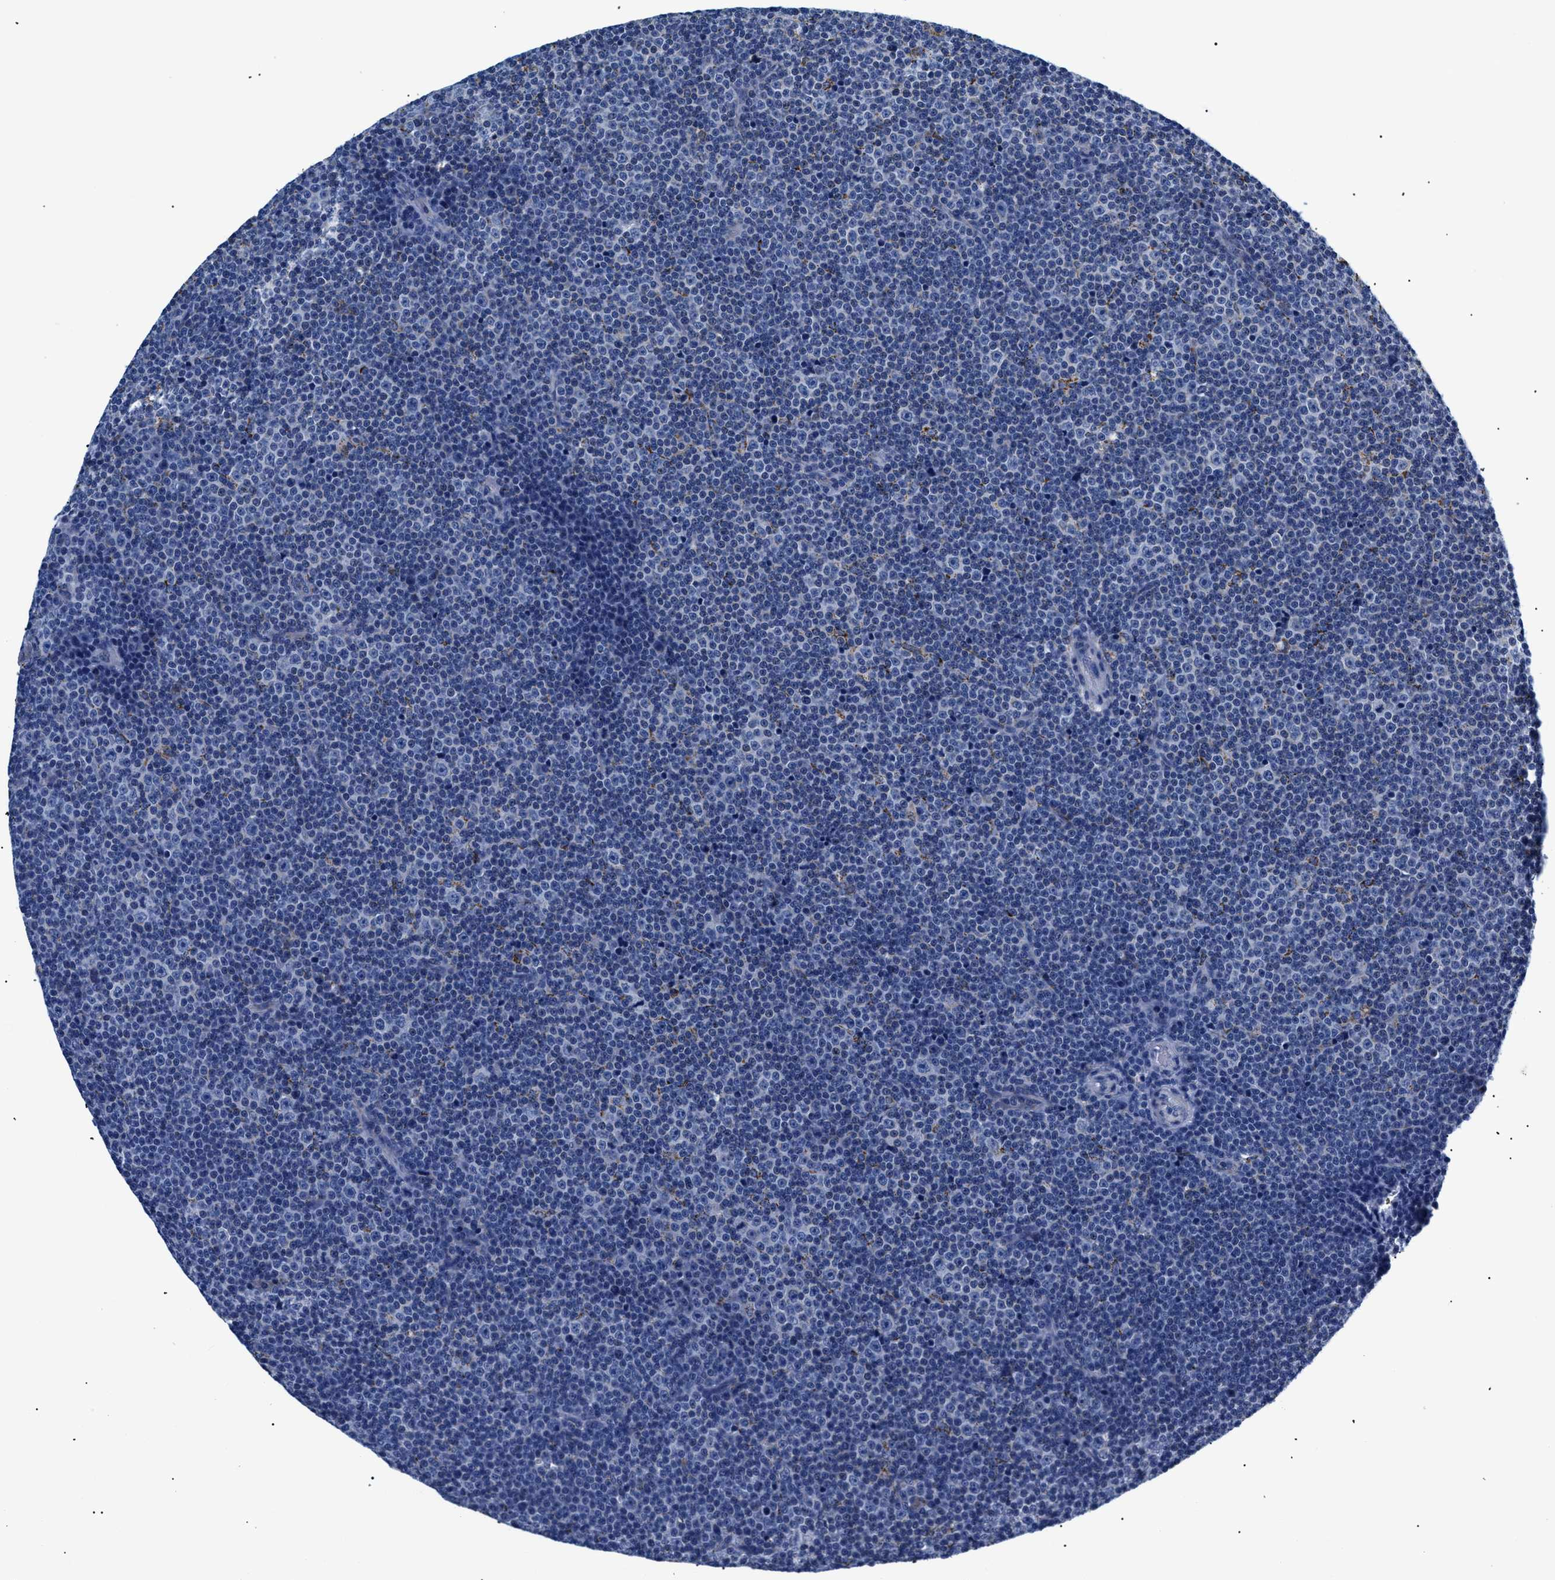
{"staining": {"intensity": "negative", "quantity": "none", "location": "none"}, "tissue": "lymphoma", "cell_type": "Tumor cells", "image_type": "cancer", "snomed": [{"axis": "morphology", "description": "Malignant lymphoma, non-Hodgkin's type, Low grade"}, {"axis": "topography", "description": "Lymph node"}], "caption": "Immunohistochemical staining of human lymphoma displays no significant staining in tumor cells.", "gene": "GPR149", "patient": {"sex": "female", "age": 67}}